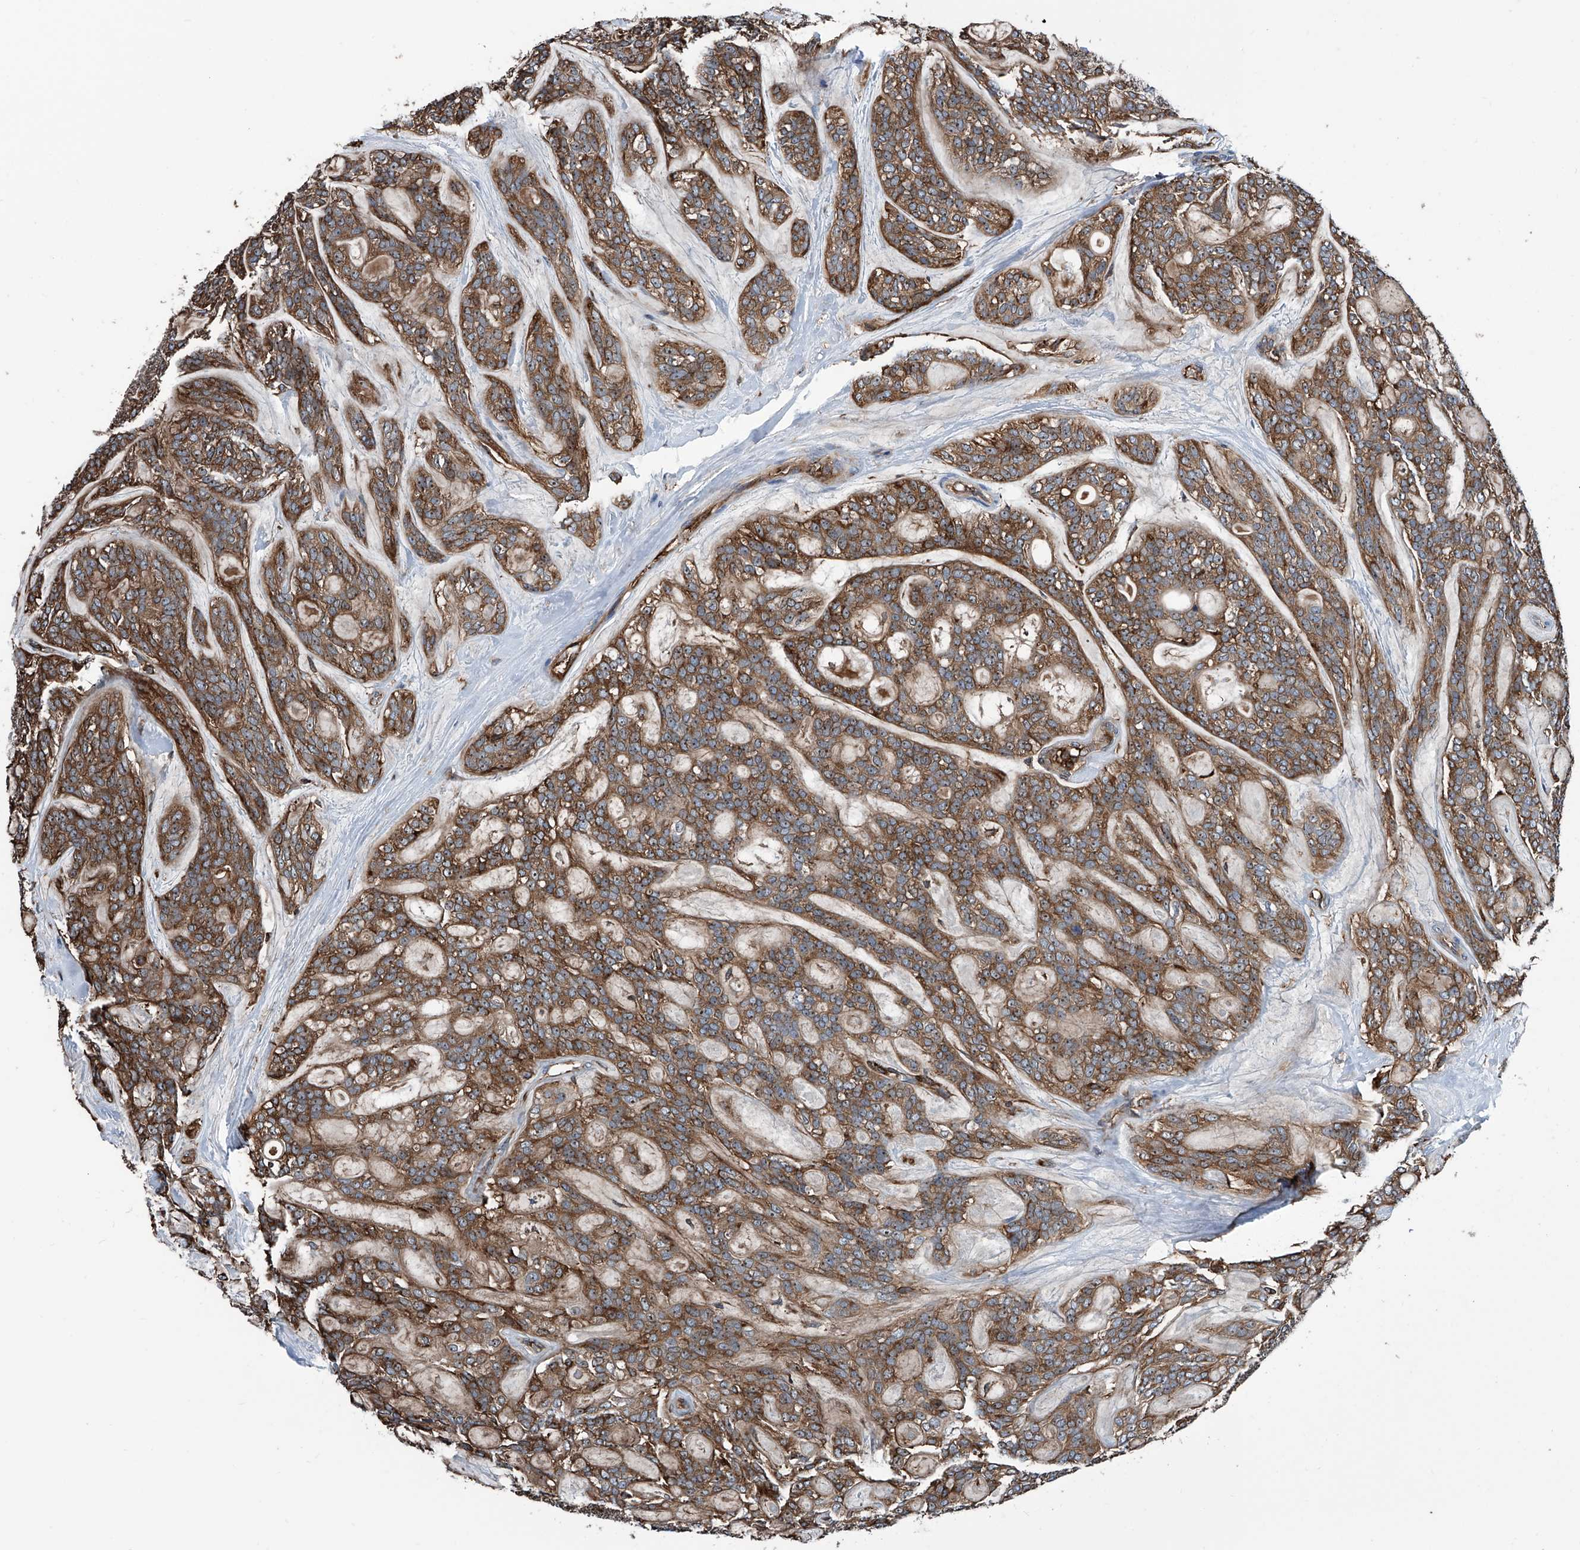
{"staining": {"intensity": "moderate", "quantity": ">75%", "location": "cytoplasmic/membranous,nuclear"}, "tissue": "head and neck cancer", "cell_type": "Tumor cells", "image_type": "cancer", "snomed": [{"axis": "morphology", "description": "Adenocarcinoma, NOS"}, {"axis": "topography", "description": "Head-Neck"}], "caption": "IHC image of head and neck adenocarcinoma stained for a protein (brown), which displays medium levels of moderate cytoplasmic/membranous and nuclear positivity in about >75% of tumor cells.", "gene": "ZNF484", "patient": {"sex": "male", "age": 66}}